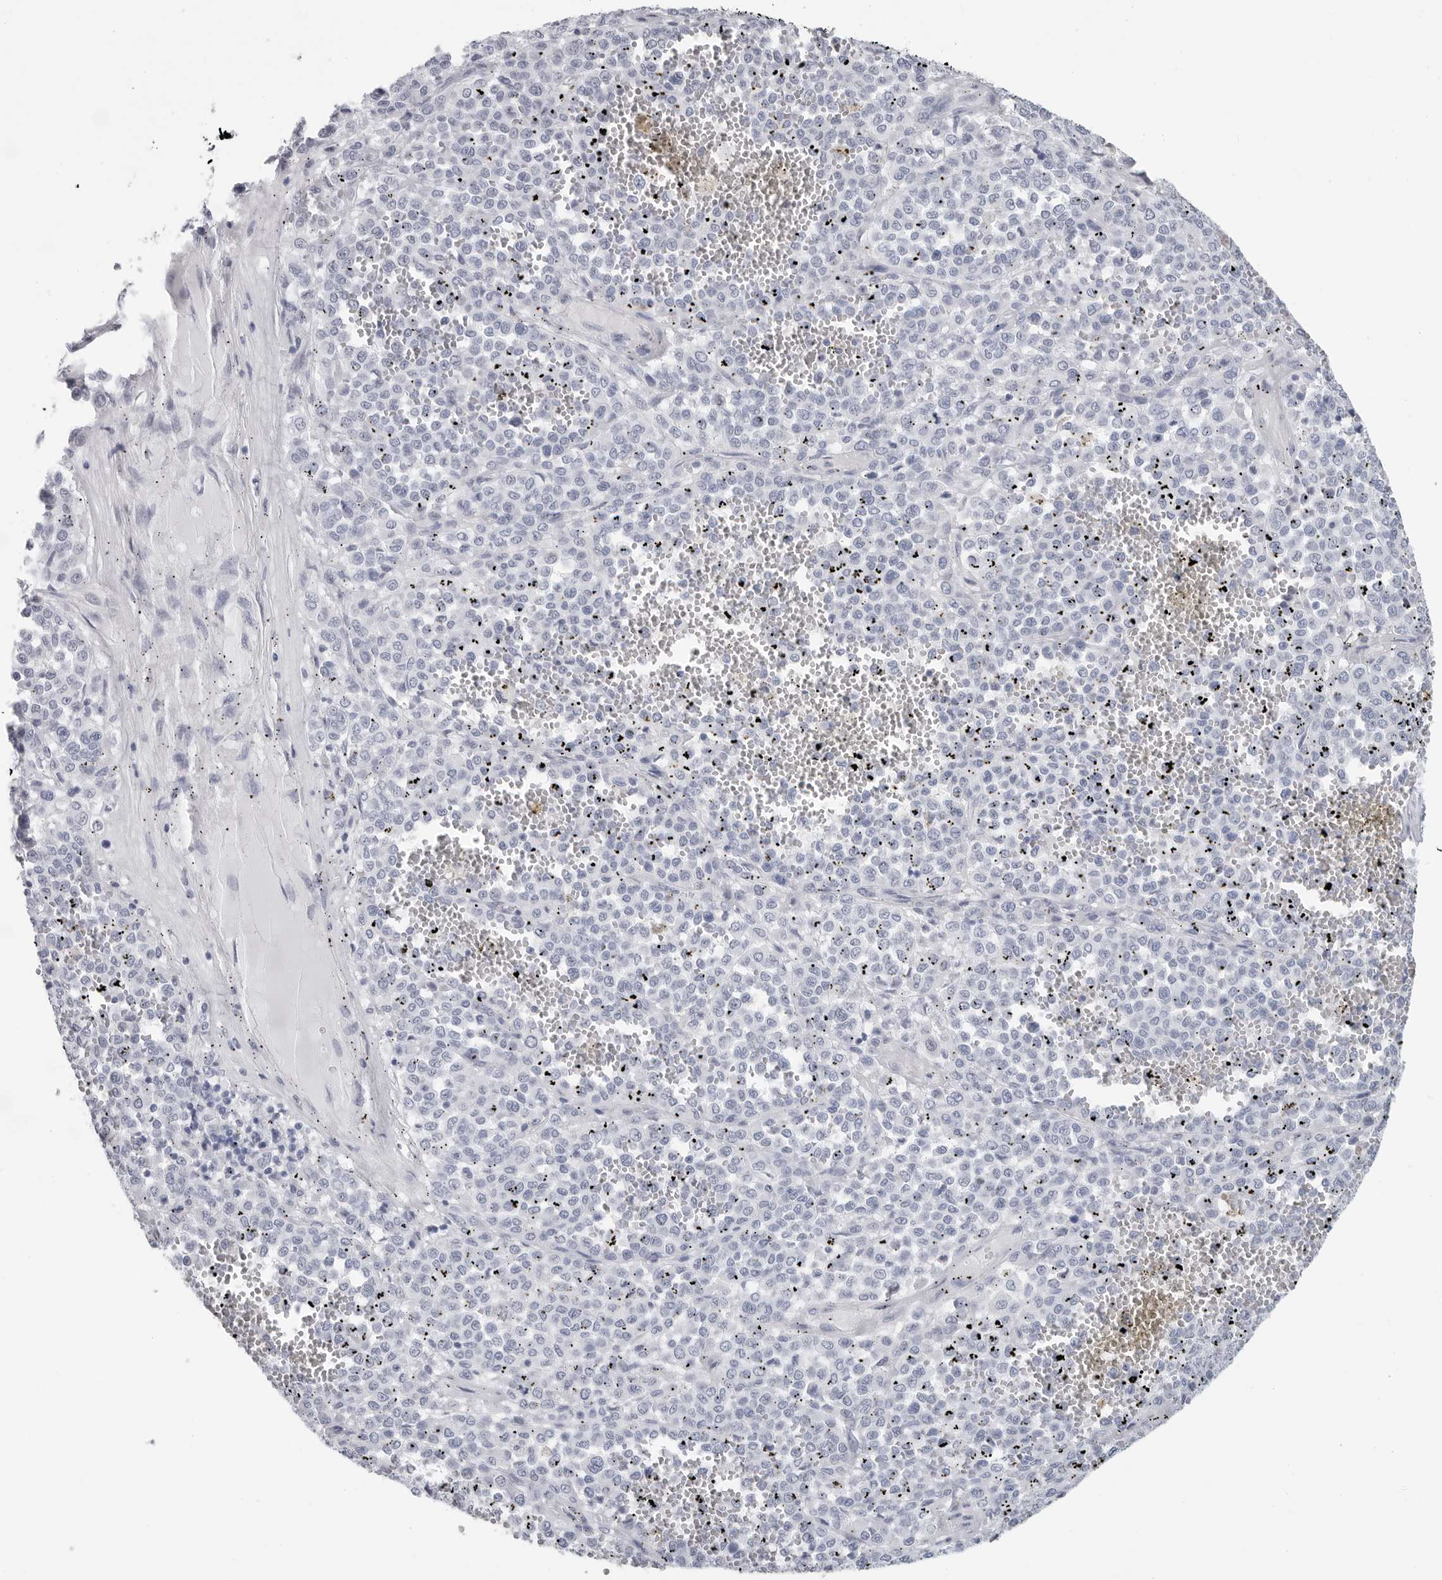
{"staining": {"intensity": "negative", "quantity": "none", "location": "none"}, "tissue": "melanoma", "cell_type": "Tumor cells", "image_type": "cancer", "snomed": [{"axis": "morphology", "description": "Malignant melanoma, Metastatic site"}, {"axis": "topography", "description": "Pancreas"}], "caption": "This is an IHC histopathology image of human malignant melanoma (metastatic site). There is no staining in tumor cells.", "gene": "CSH1", "patient": {"sex": "female", "age": 30}}